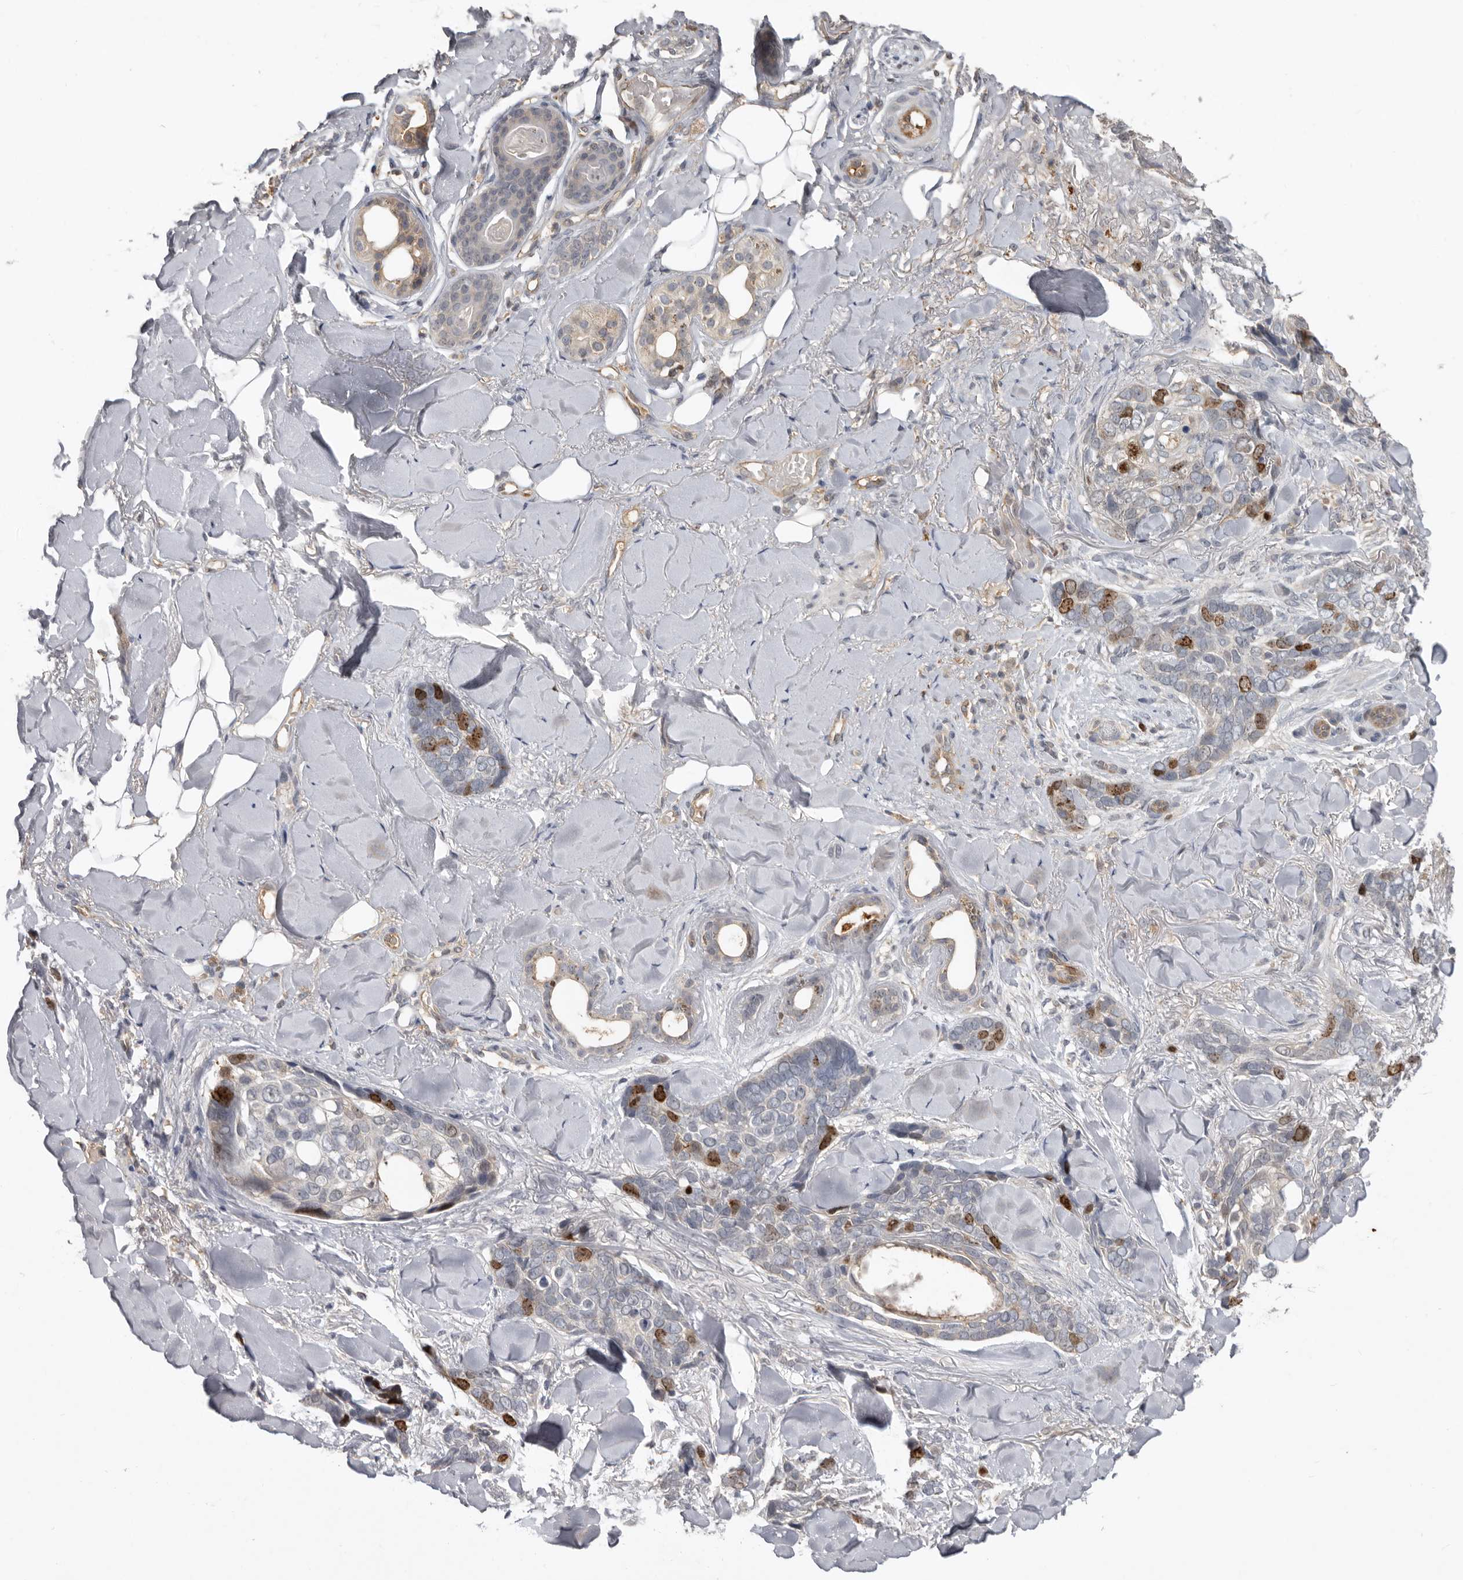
{"staining": {"intensity": "strong", "quantity": "<25%", "location": "nuclear"}, "tissue": "skin cancer", "cell_type": "Tumor cells", "image_type": "cancer", "snomed": [{"axis": "morphology", "description": "Basal cell carcinoma"}, {"axis": "topography", "description": "Skin"}], "caption": "Tumor cells show strong nuclear staining in approximately <25% of cells in basal cell carcinoma (skin).", "gene": "CDCA8", "patient": {"sex": "female", "age": 82}}